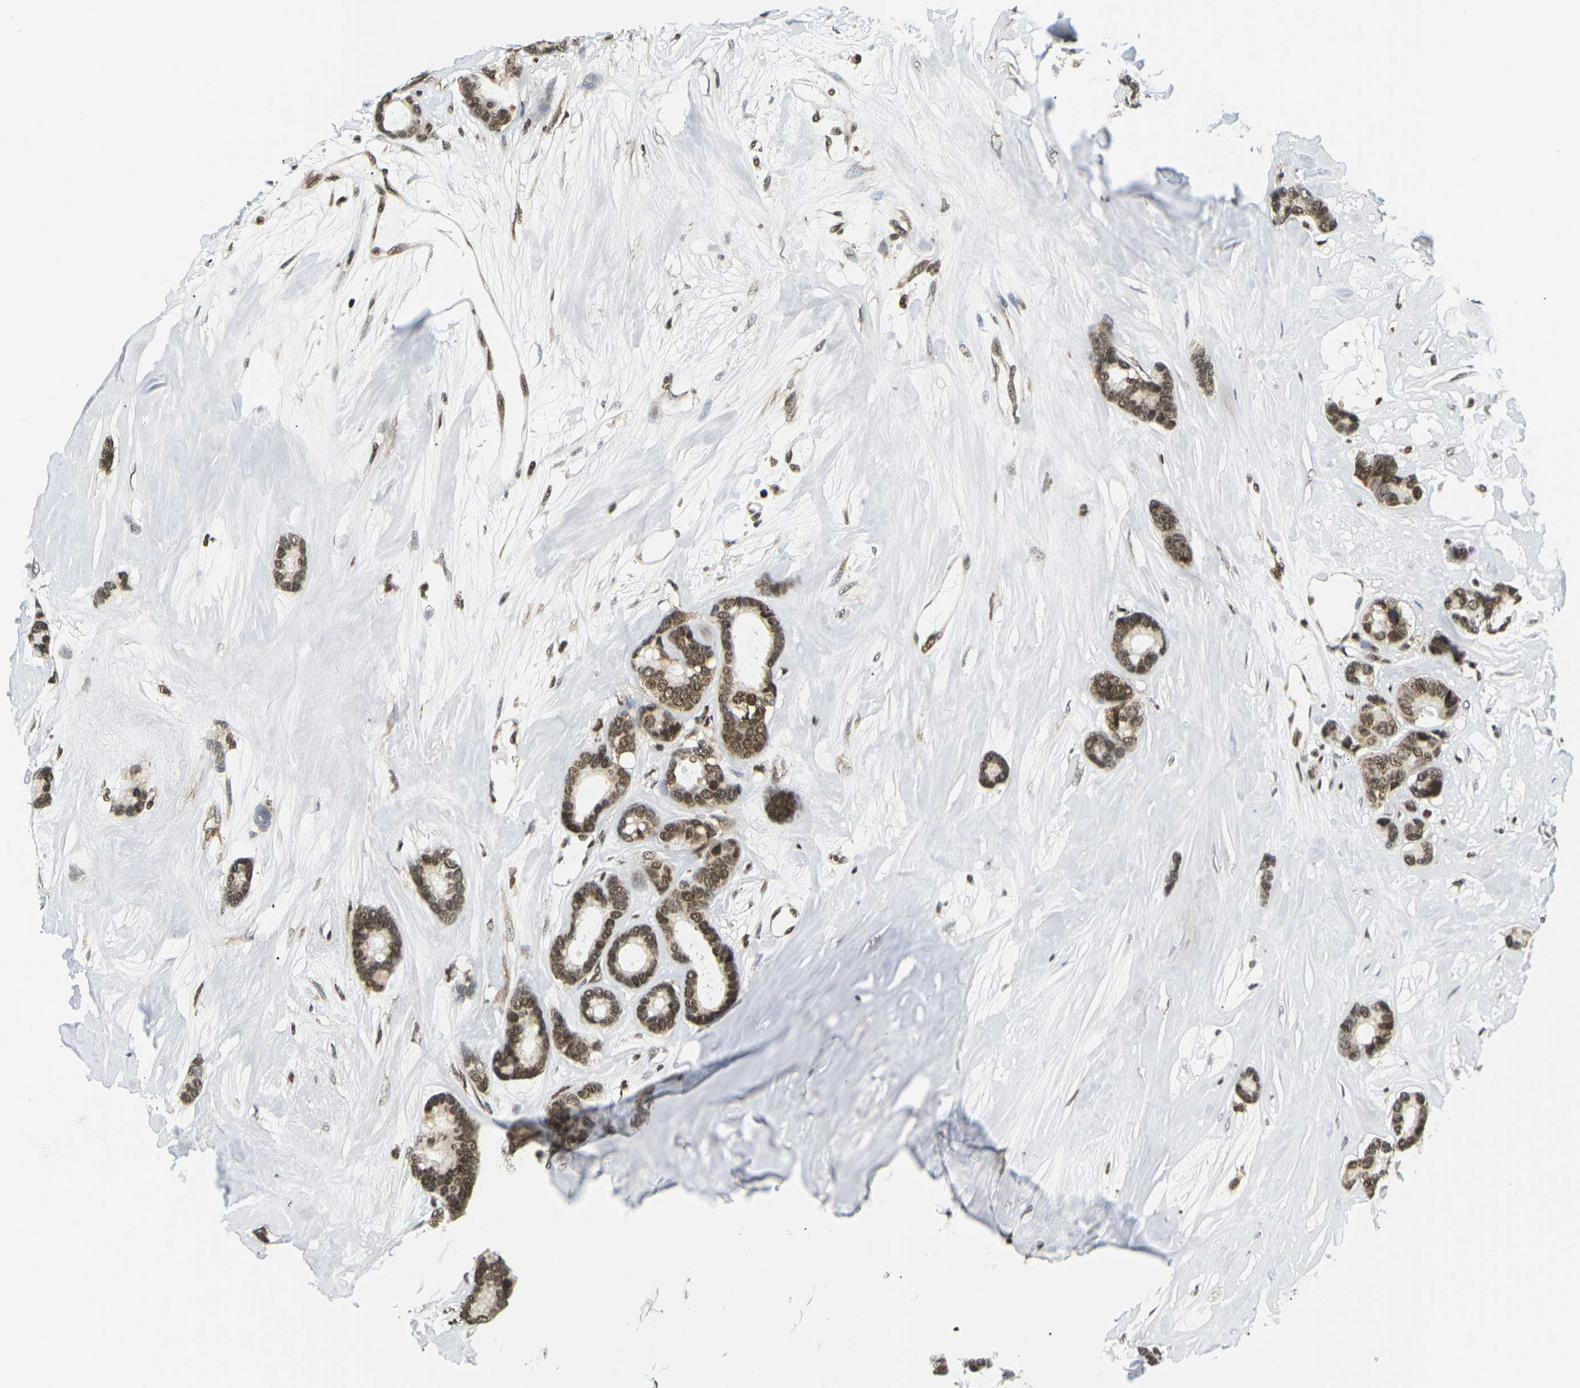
{"staining": {"intensity": "moderate", "quantity": ">75%", "location": "nuclear"}, "tissue": "breast cancer", "cell_type": "Tumor cells", "image_type": "cancer", "snomed": [{"axis": "morphology", "description": "Duct carcinoma"}, {"axis": "topography", "description": "Breast"}], "caption": "High-power microscopy captured an immunohistochemistry (IHC) photomicrograph of breast infiltrating ductal carcinoma, revealing moderate nuclear expression in about >75% of tumor cells.", "gene": "CELF1", "patient": {"sex": "female", "age": 87}}